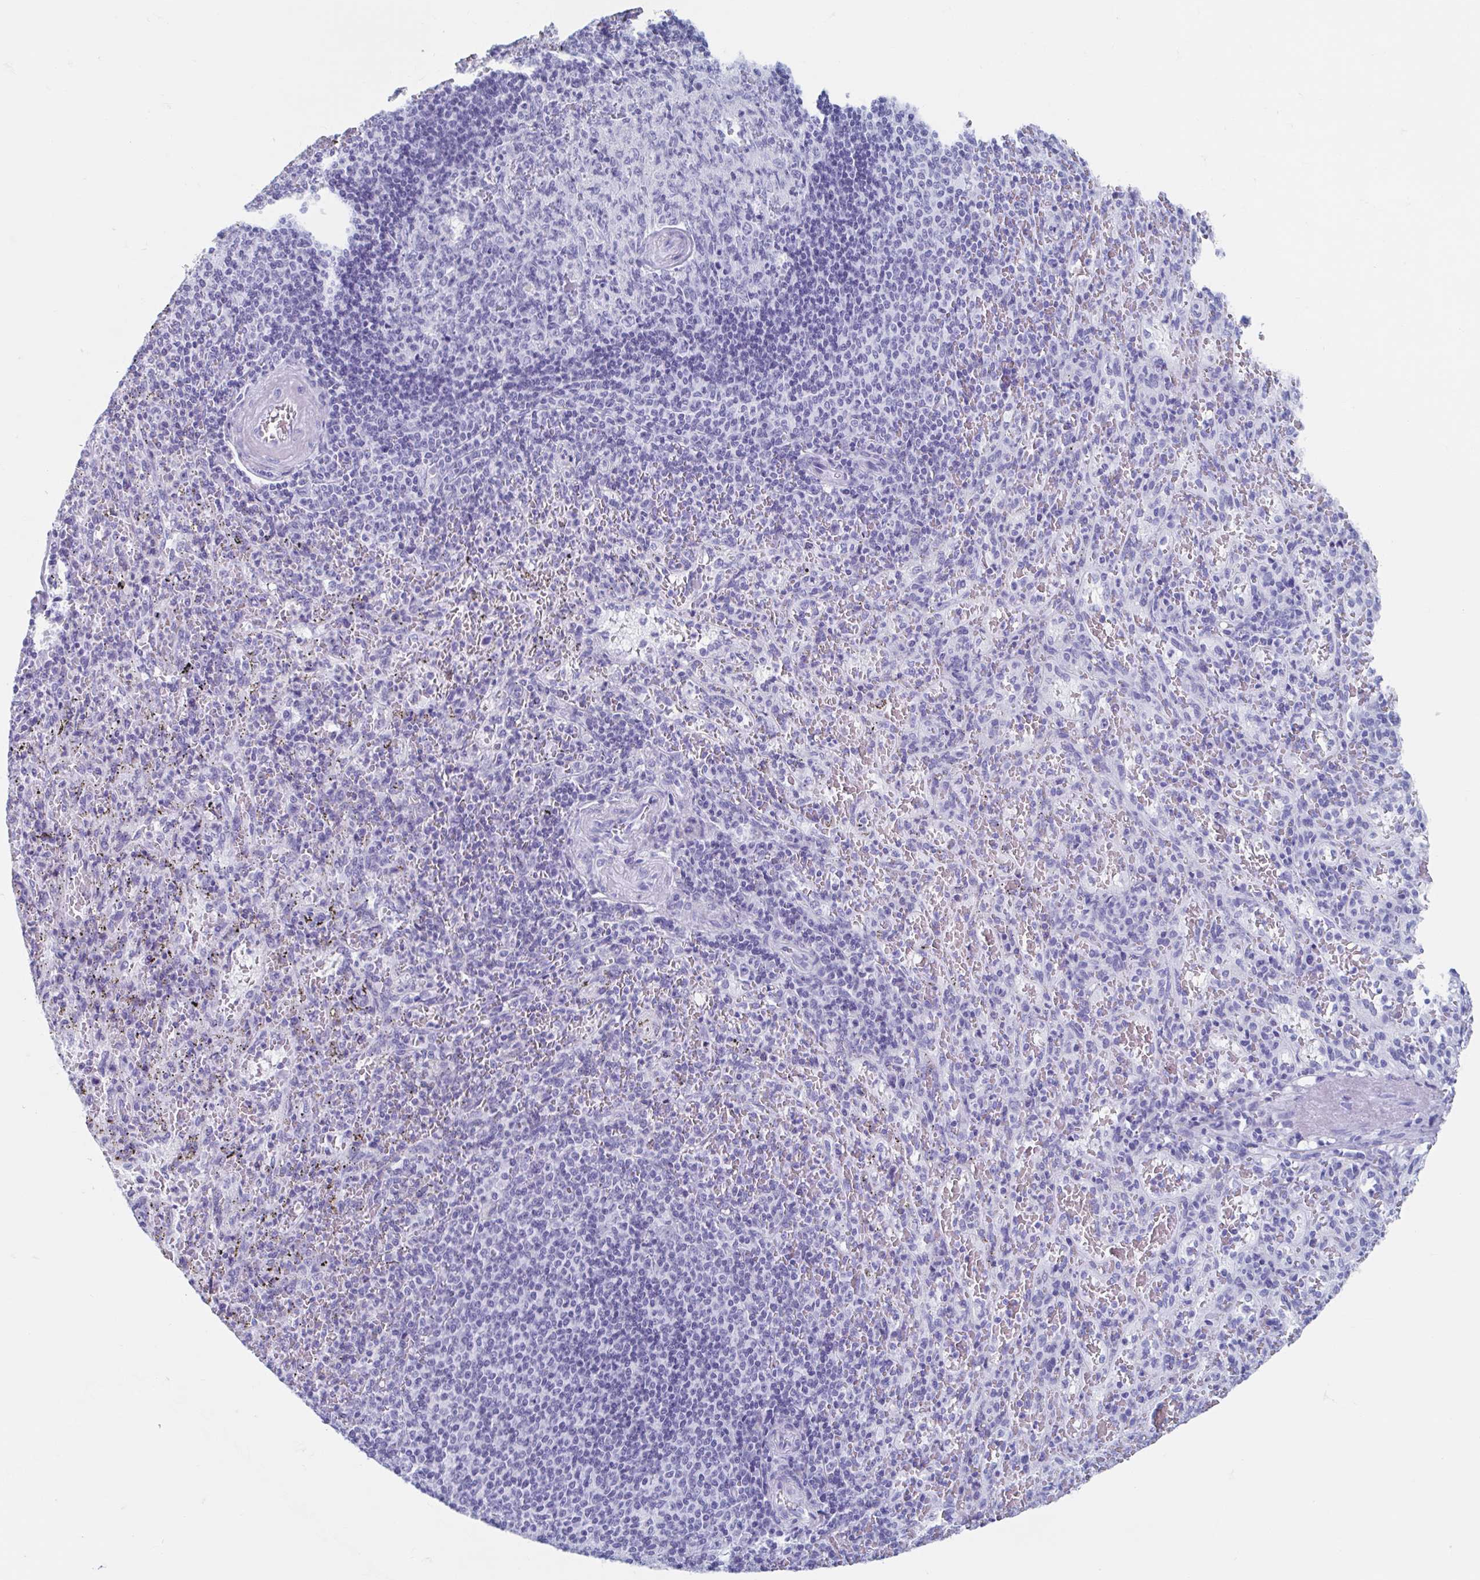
{"staining": {"intensity": "negative", "quantity": "none", "location": "none"}, "tissue": "spleen", "cell_type": "Cells in red pulp", "image_type": "normal", "snomed": [{"axis": "morphology", "description": "Normal tissue, NOS"}, {"axis": "topography", "description": "Spleen"}], "caption": "Immunohistochemistry image of unremarkable human spleen stained for a protein (brown), which reveals no staining in cells in red pulp.", "gene": "HDGFL1", "patient": {"sex": "male", "age": 57}}